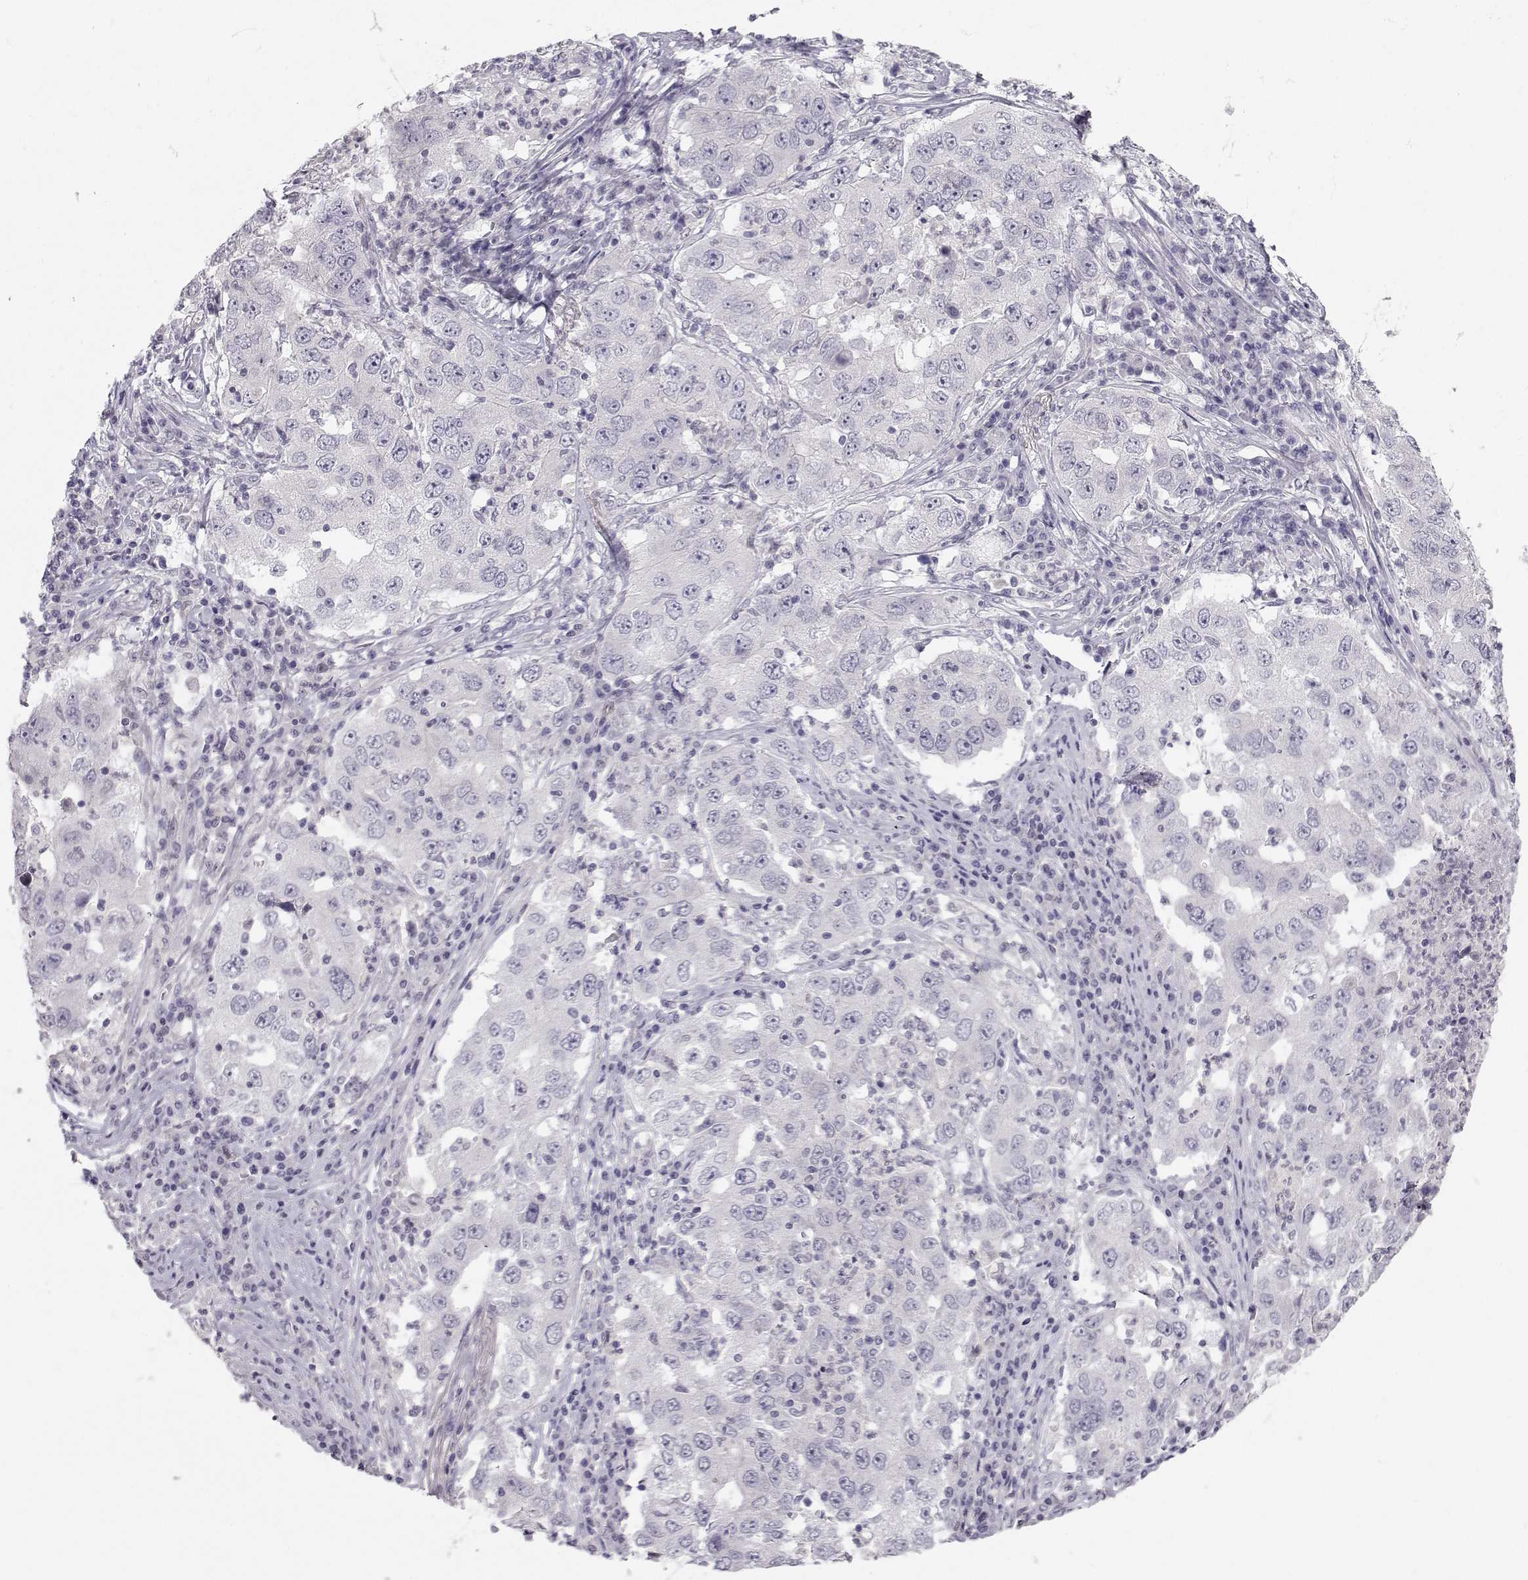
{"staining": {"intensity": "negative", "quantity": "none", "location": "none"}, "tissue": "lung cancer", "cell_type": "Tumor cells", "image_type": "cancer", "snomed": [{"axis": "morphology", "description": "Adenocarcinoma, NOS"}, {"axis": "topography", "description": "Lung"}], "caption": "Histopathology image shows no significant protein expression in tumor cells of lung cancer (adenocarcinoma).", "gene": "ZNF185", "patient": {"sex": "male", "age": 73}}